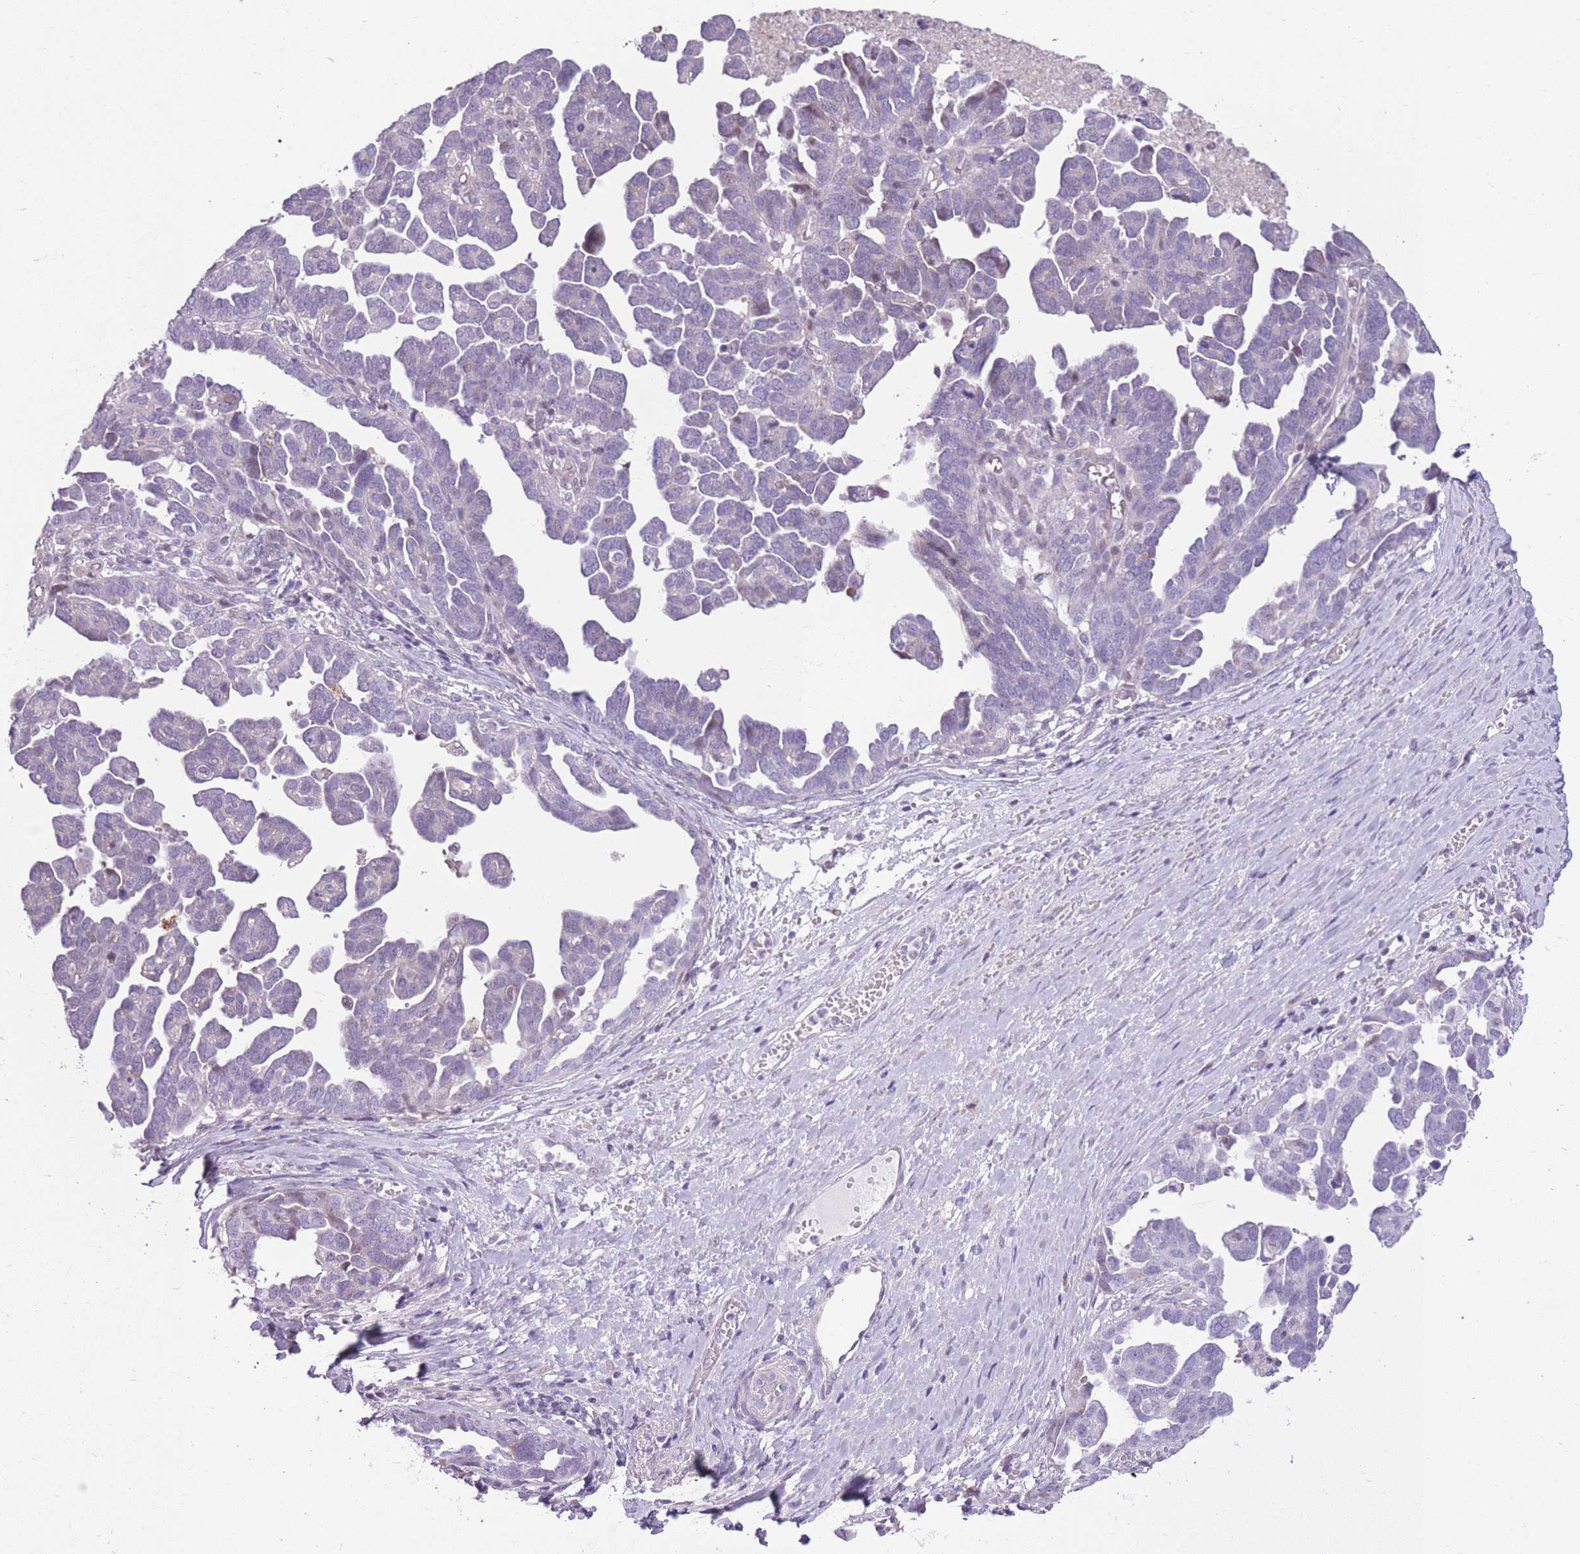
{"staining": {"intensity": "negative", "quantity": "none", "location": "none"}, "tissue": "ovarian cancer", "cell_type": "Tumor cells", "image_type": "cancer", "snomed": [{"axis": "morphology", "description": "Cystadenocarcinoma, serous, NOS"}, {"axis": "topography", "description": "Ovary"}], "caption": "Immunohistochemistry of ovarian cancer shows no expression in tumor cells.", "gene": "WDR70", "patient": {"sex": "female", "age": 54}}